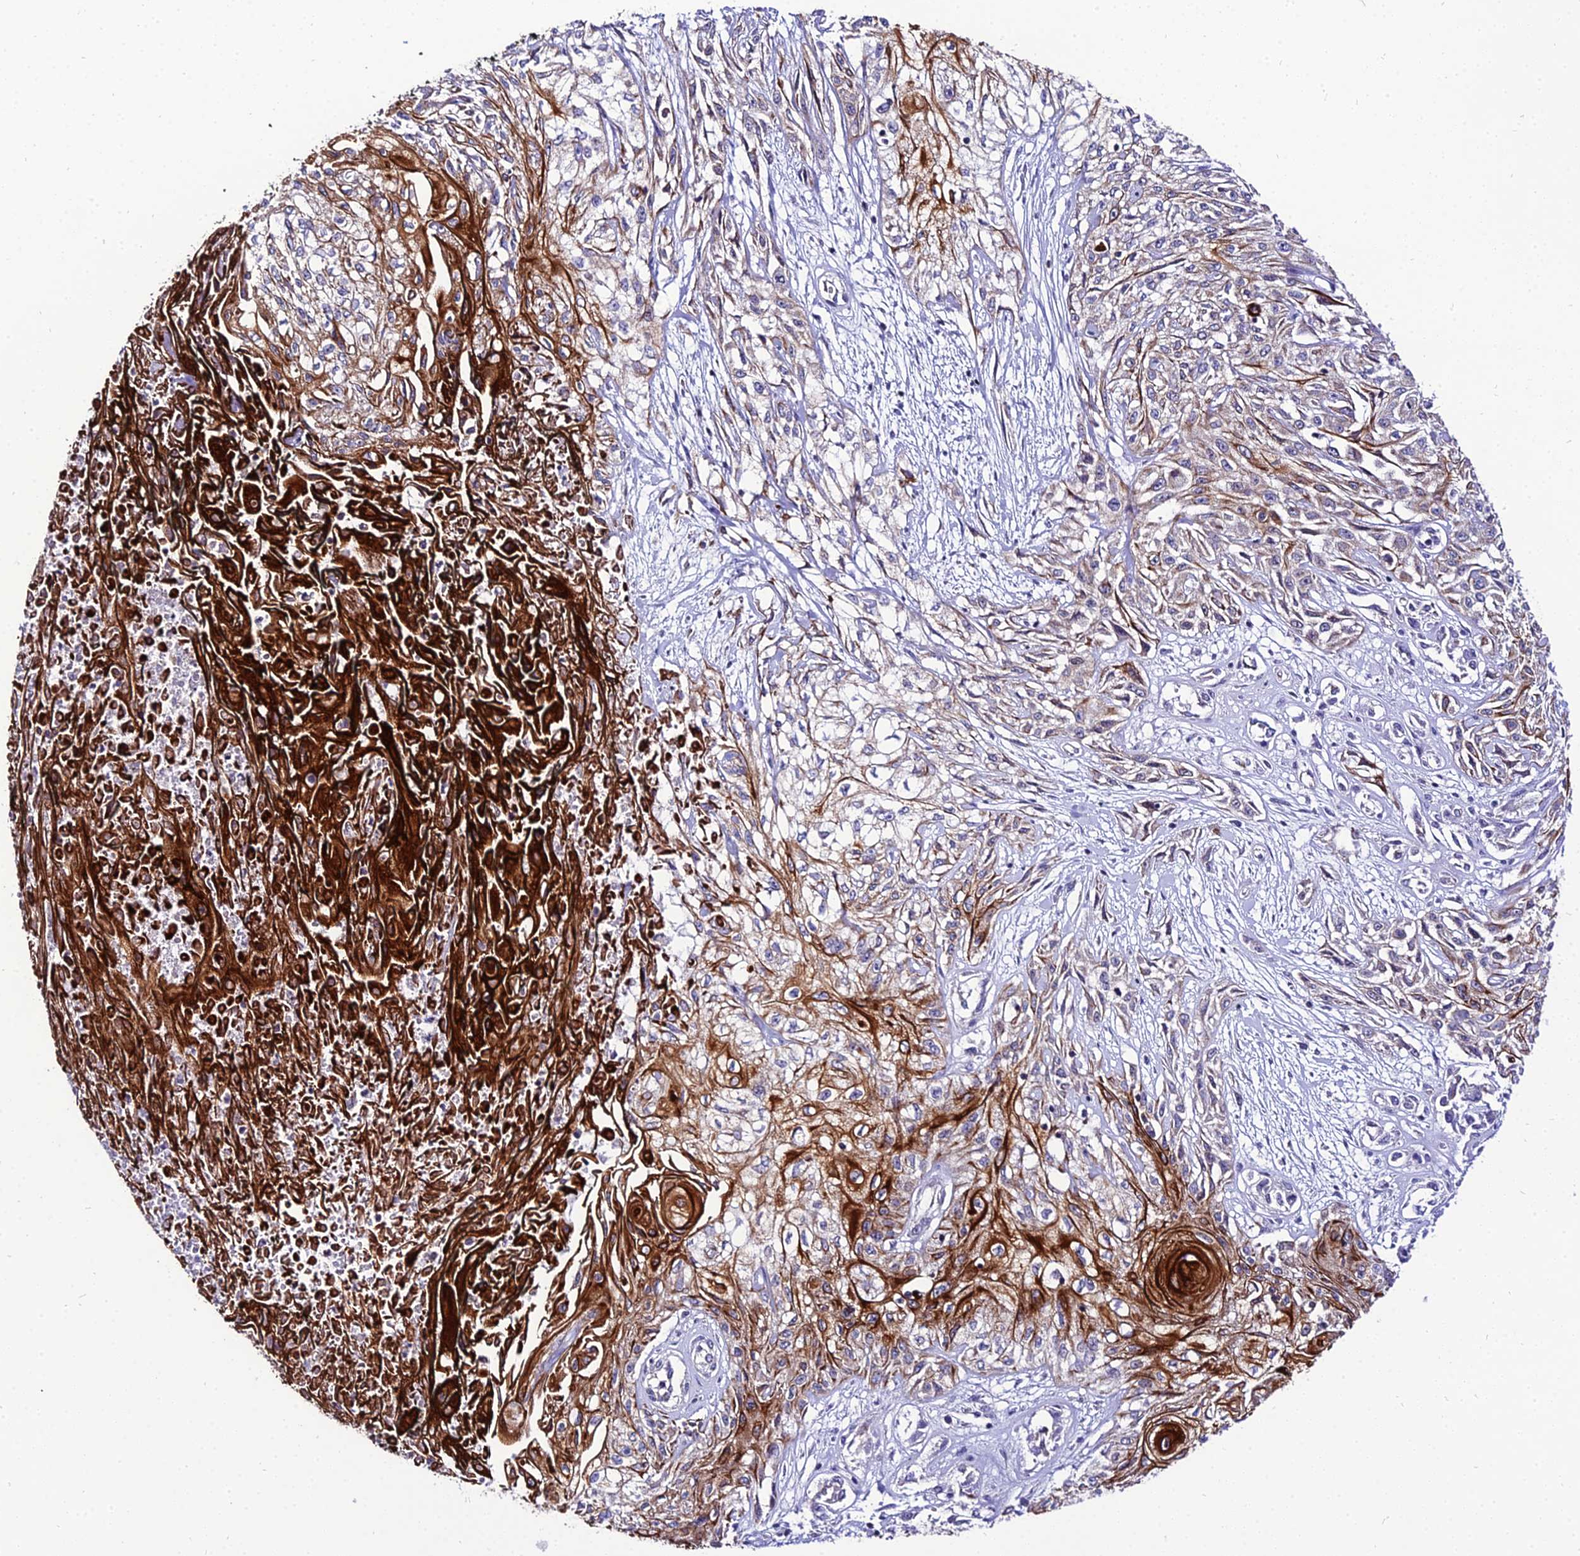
{"staining": {"intensity": "strong", "quantity": "25%-75%", "location": "cytoplasmic/membranous"}, "tissue": "skin cancer", "cell_type": "Tumor cells", "image_type": "cancer", "snomed": [{"axis": "morphology", "description": "Squamous cell carcinoma, NOS"}, {"axis": "morphology", "description": "Squamous cell carcinoma, metastatic, NOS"}, {"axis": "topography", "description": "Skin"}, {"axis": "topography", "description": "Lymph node"}], "caption": "This image shows immunohistochemistry staining of skin squamous cell carcinoma, with high strong cytoplasmic/membranous expression in approximately 25%-75% of tumor cells.", "gene": "SHQ1", "patient": {"sex": "male", "age": 75}}